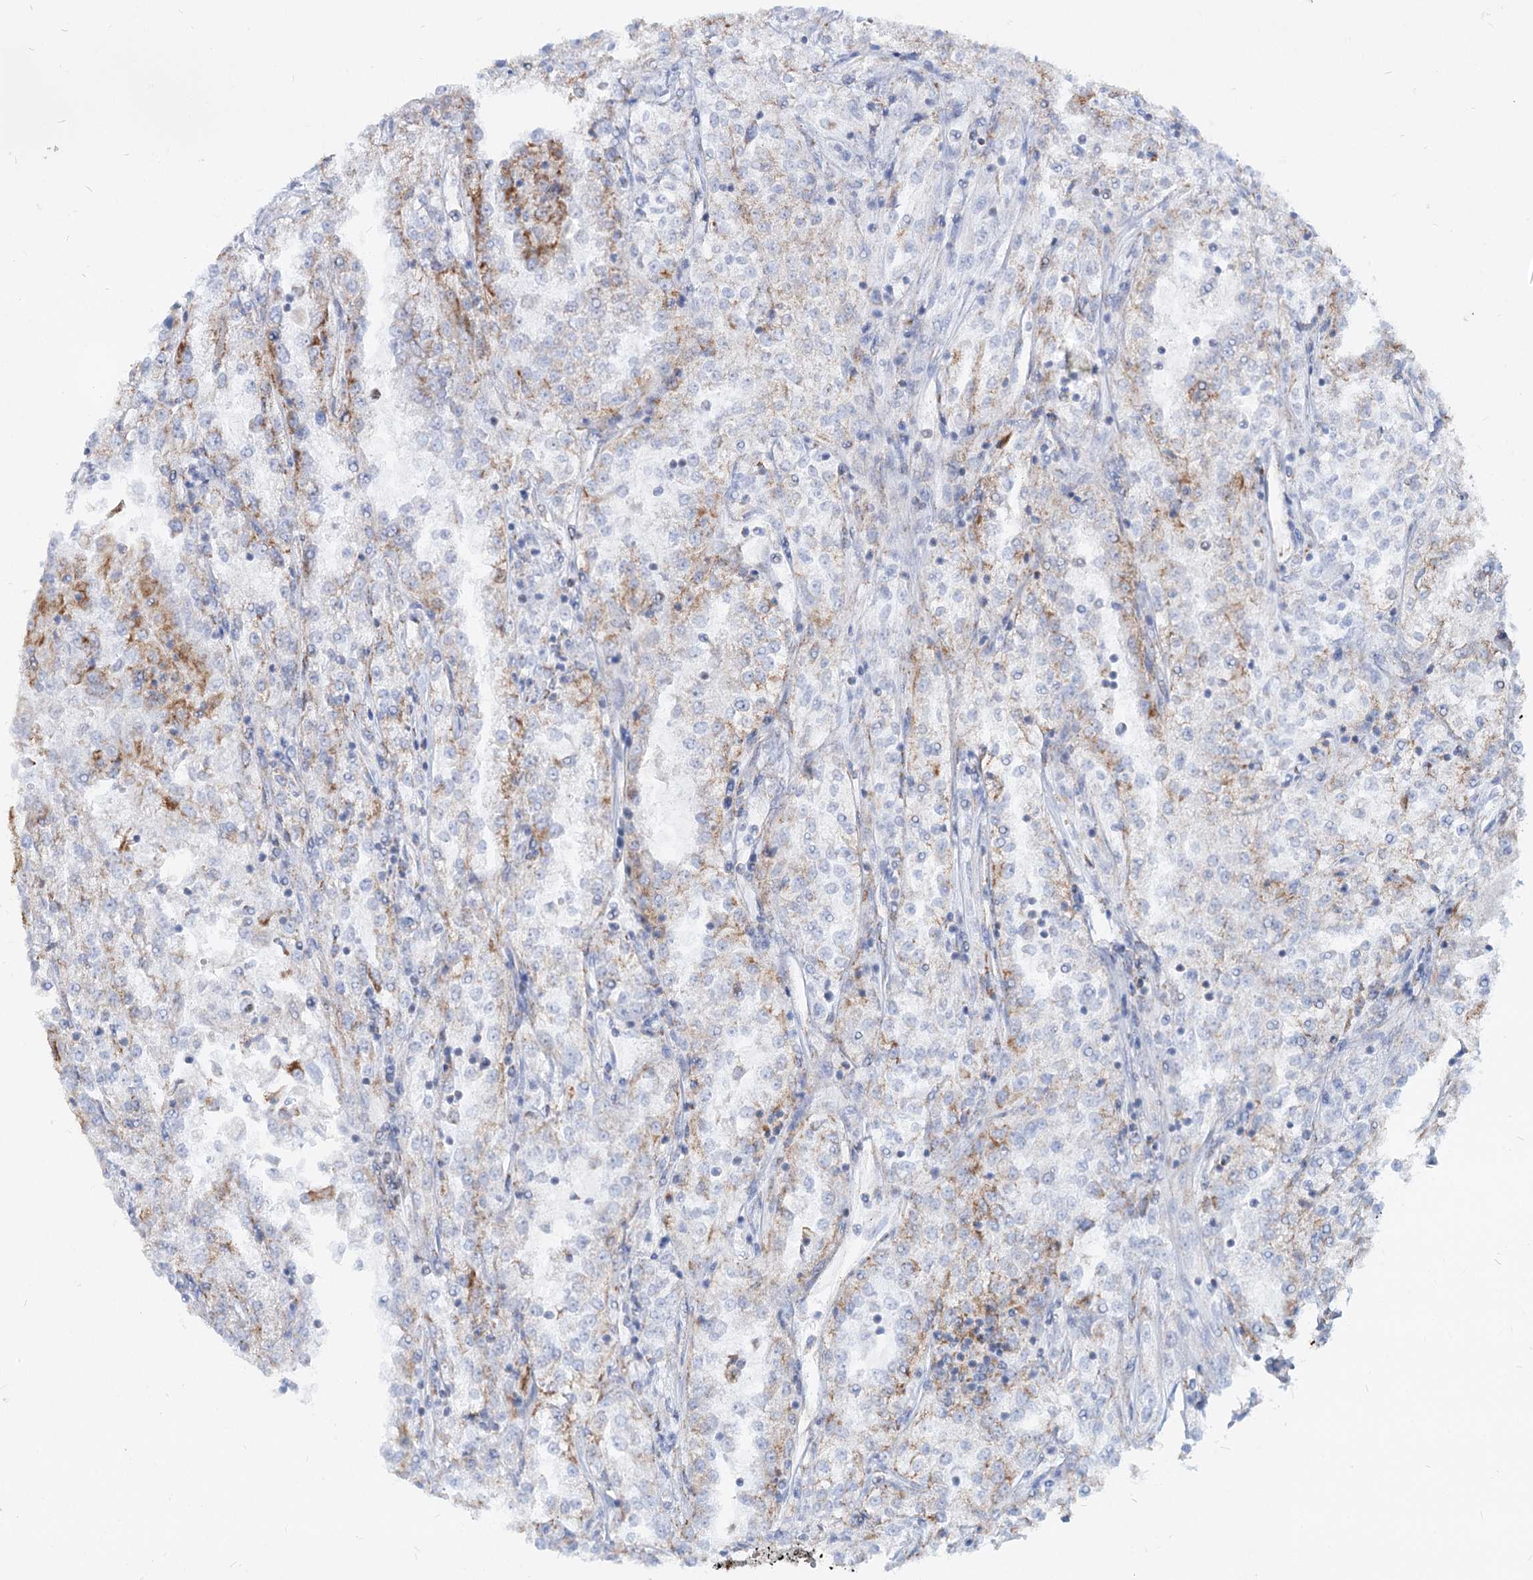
{"staining": {"intensity": "moderate", "quantity": "<25%", "location": "cytoplasmic/membranous"}, "tissue": "renal cancer", "cell_type": "Tumor cells", "image_type": "cancer", "snomed": [{"axis": "morphology", "description": "Adenocarcinoma, NOS"}, {"axis": "topography", "description": "Kidney"}], "caption": "The image shows immunohistochemical staining of renal adenocarcinoma. There is moderate cytoplasmic/membranous expression is identified in approximately <25% of tumor cells.", "gene": "MCCC2", "patient": {"sex": "female", "age": 52}}